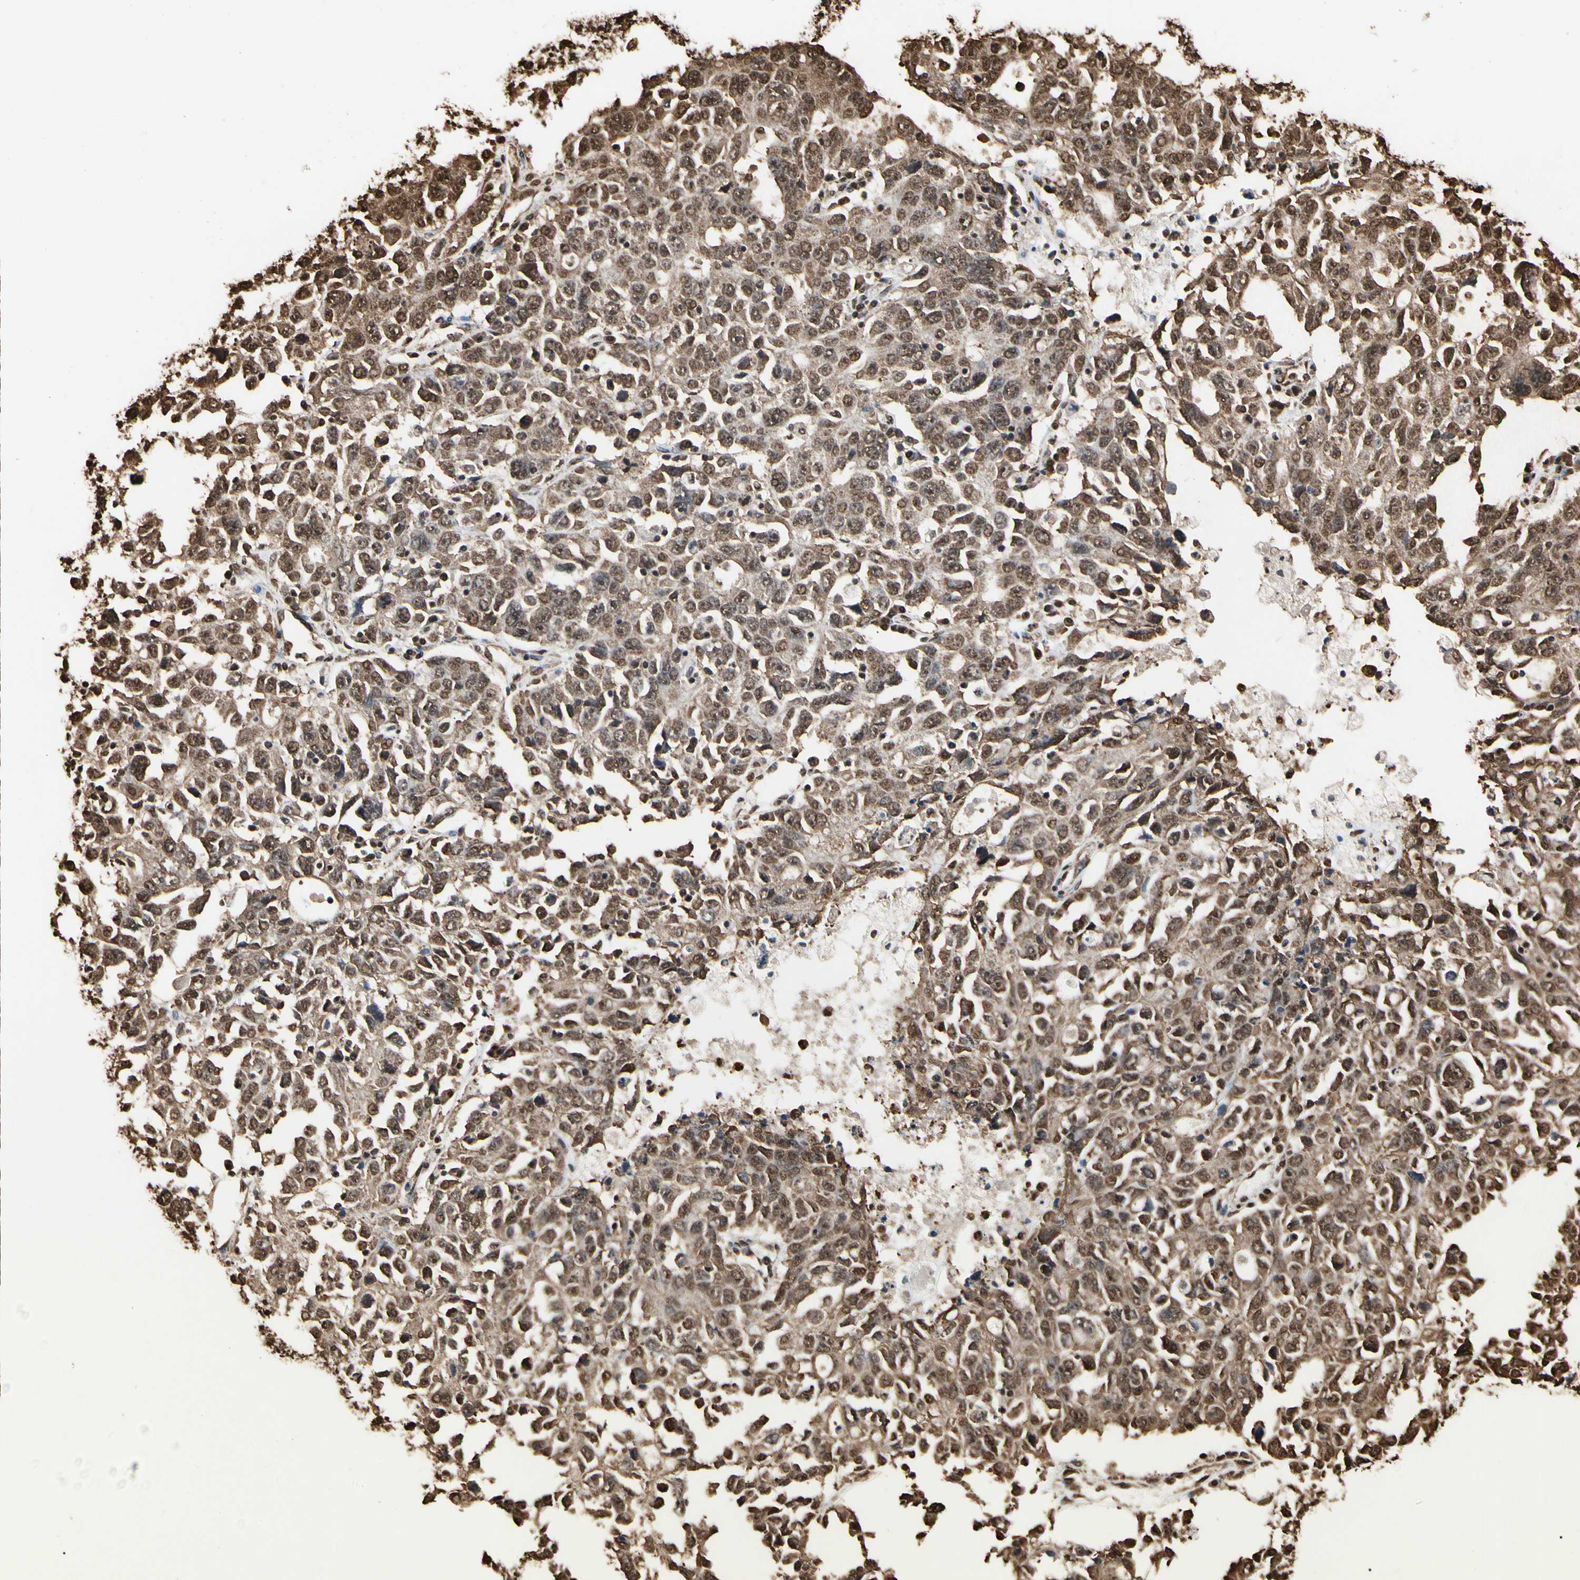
{"staining": {"intensity": "strong", "quantity": ">75%", "location": "cytoplasmic/membranous,nuclear"}, "tissue": "ovarian cancer", "cell_type": "Tumor cells", "image_type": "cancer", "snomed": [{"axis": "morphology", "description": "Carcinoma, endometroid"}, {"axis": "topography", "description": "Ovary"}], "caption": "This histopathology image demonstrates IHC staining of ovarian cancer (endometroid carcinoma), with high strong cytoplasmic/membranous and nuclear expression in about >75% of tumor cells.", "gene": "HNRNPK", "patient": {"sex": "female", "age": 62}}